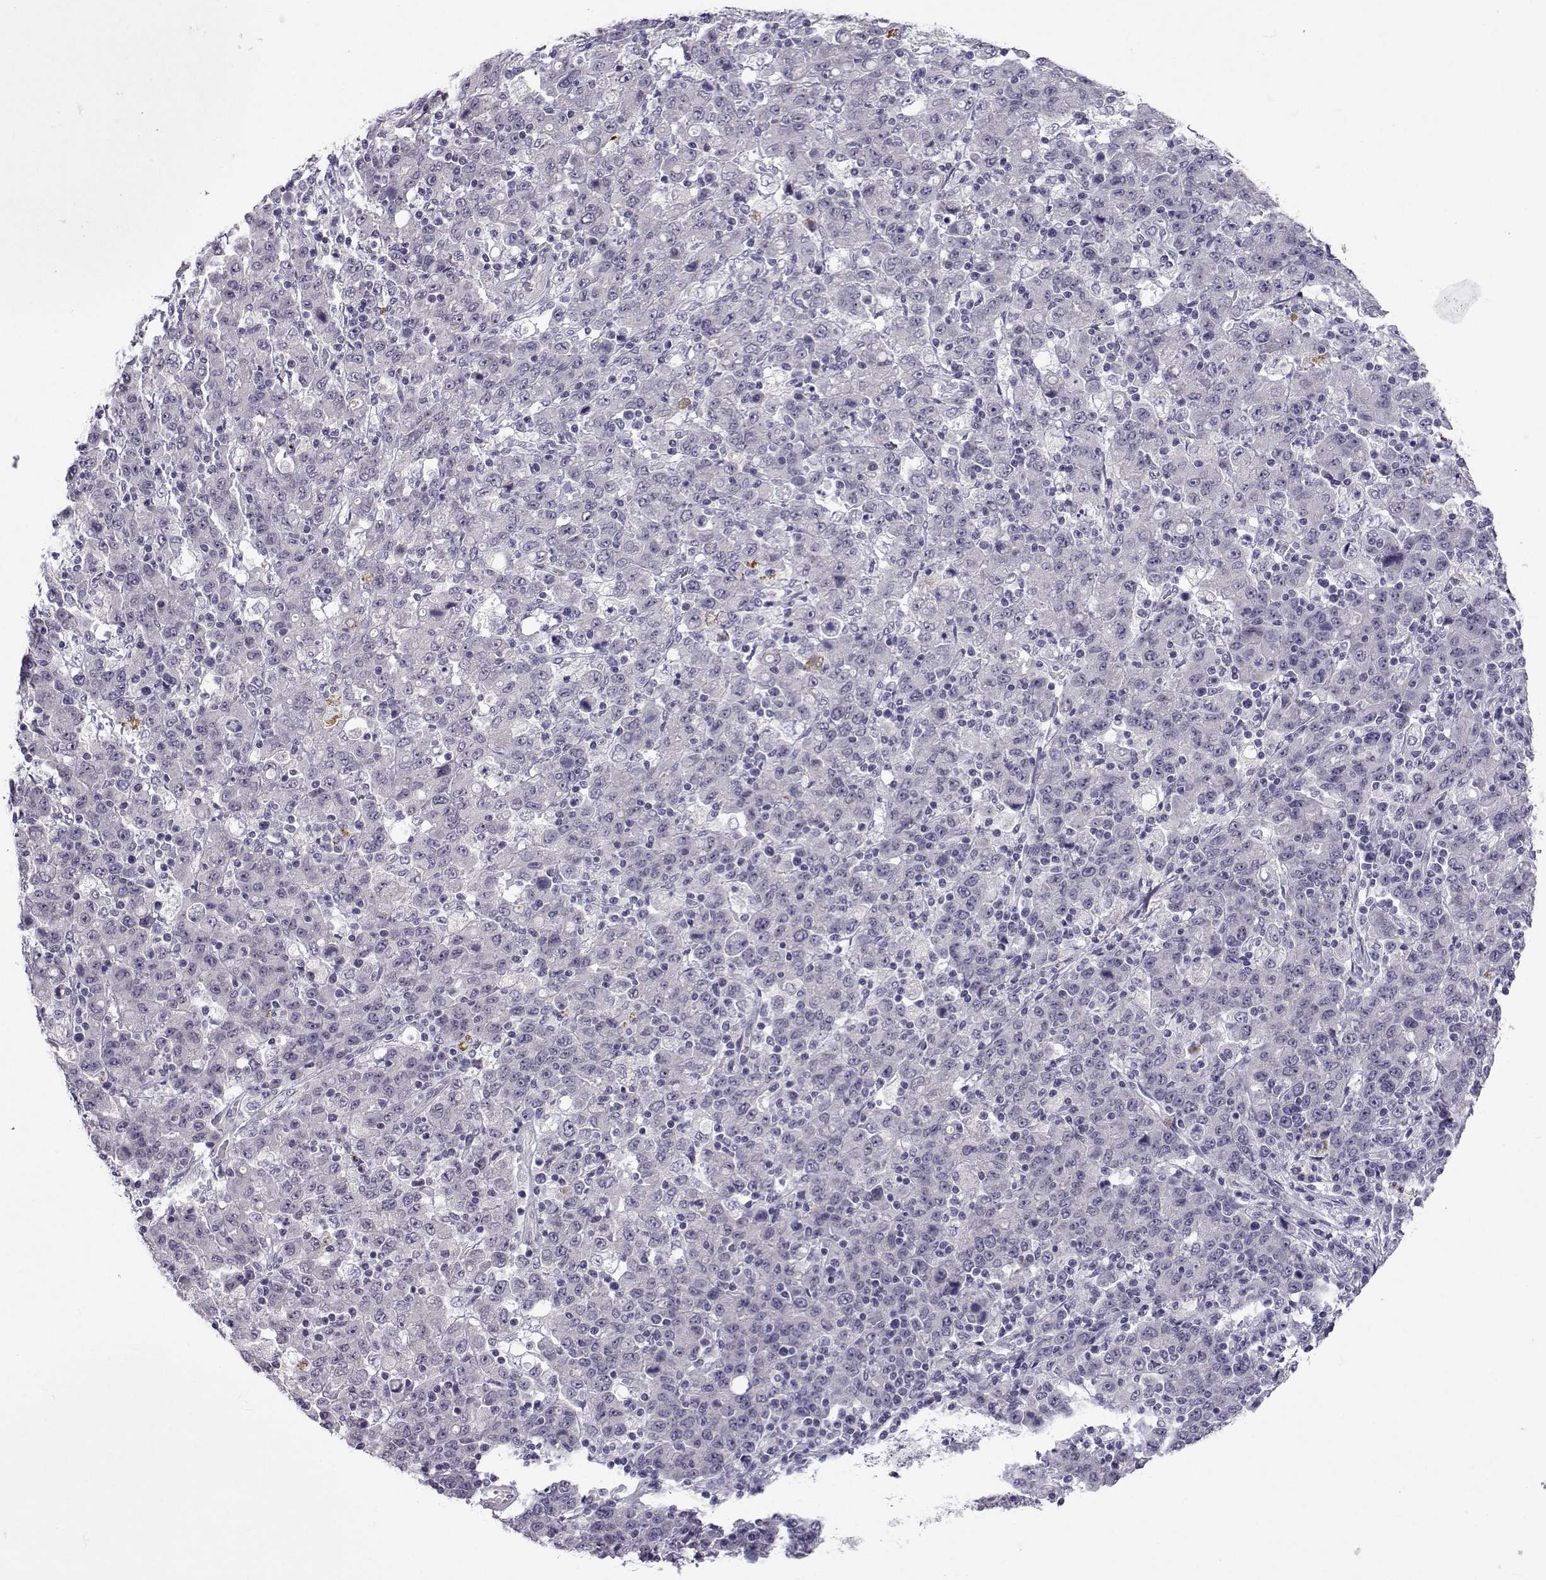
{"staining": {"intensity": "negative", "quantity": "none", "location": "none"}, "tissue": "stomach cancer", "cell_type": "Tumor cells", "image_type": "cancer", "snomed": [{"axis": "morphology", "description": "Adenocarcinoma, NOS"}, {"axis": "topography", "description": "Stomach, upper"}], "caption": "Tumor cells are negative for brown protein staining in stomach cancer.", "gene": "SLC6A3", "patient": {"sex": "male", "age": 69}}